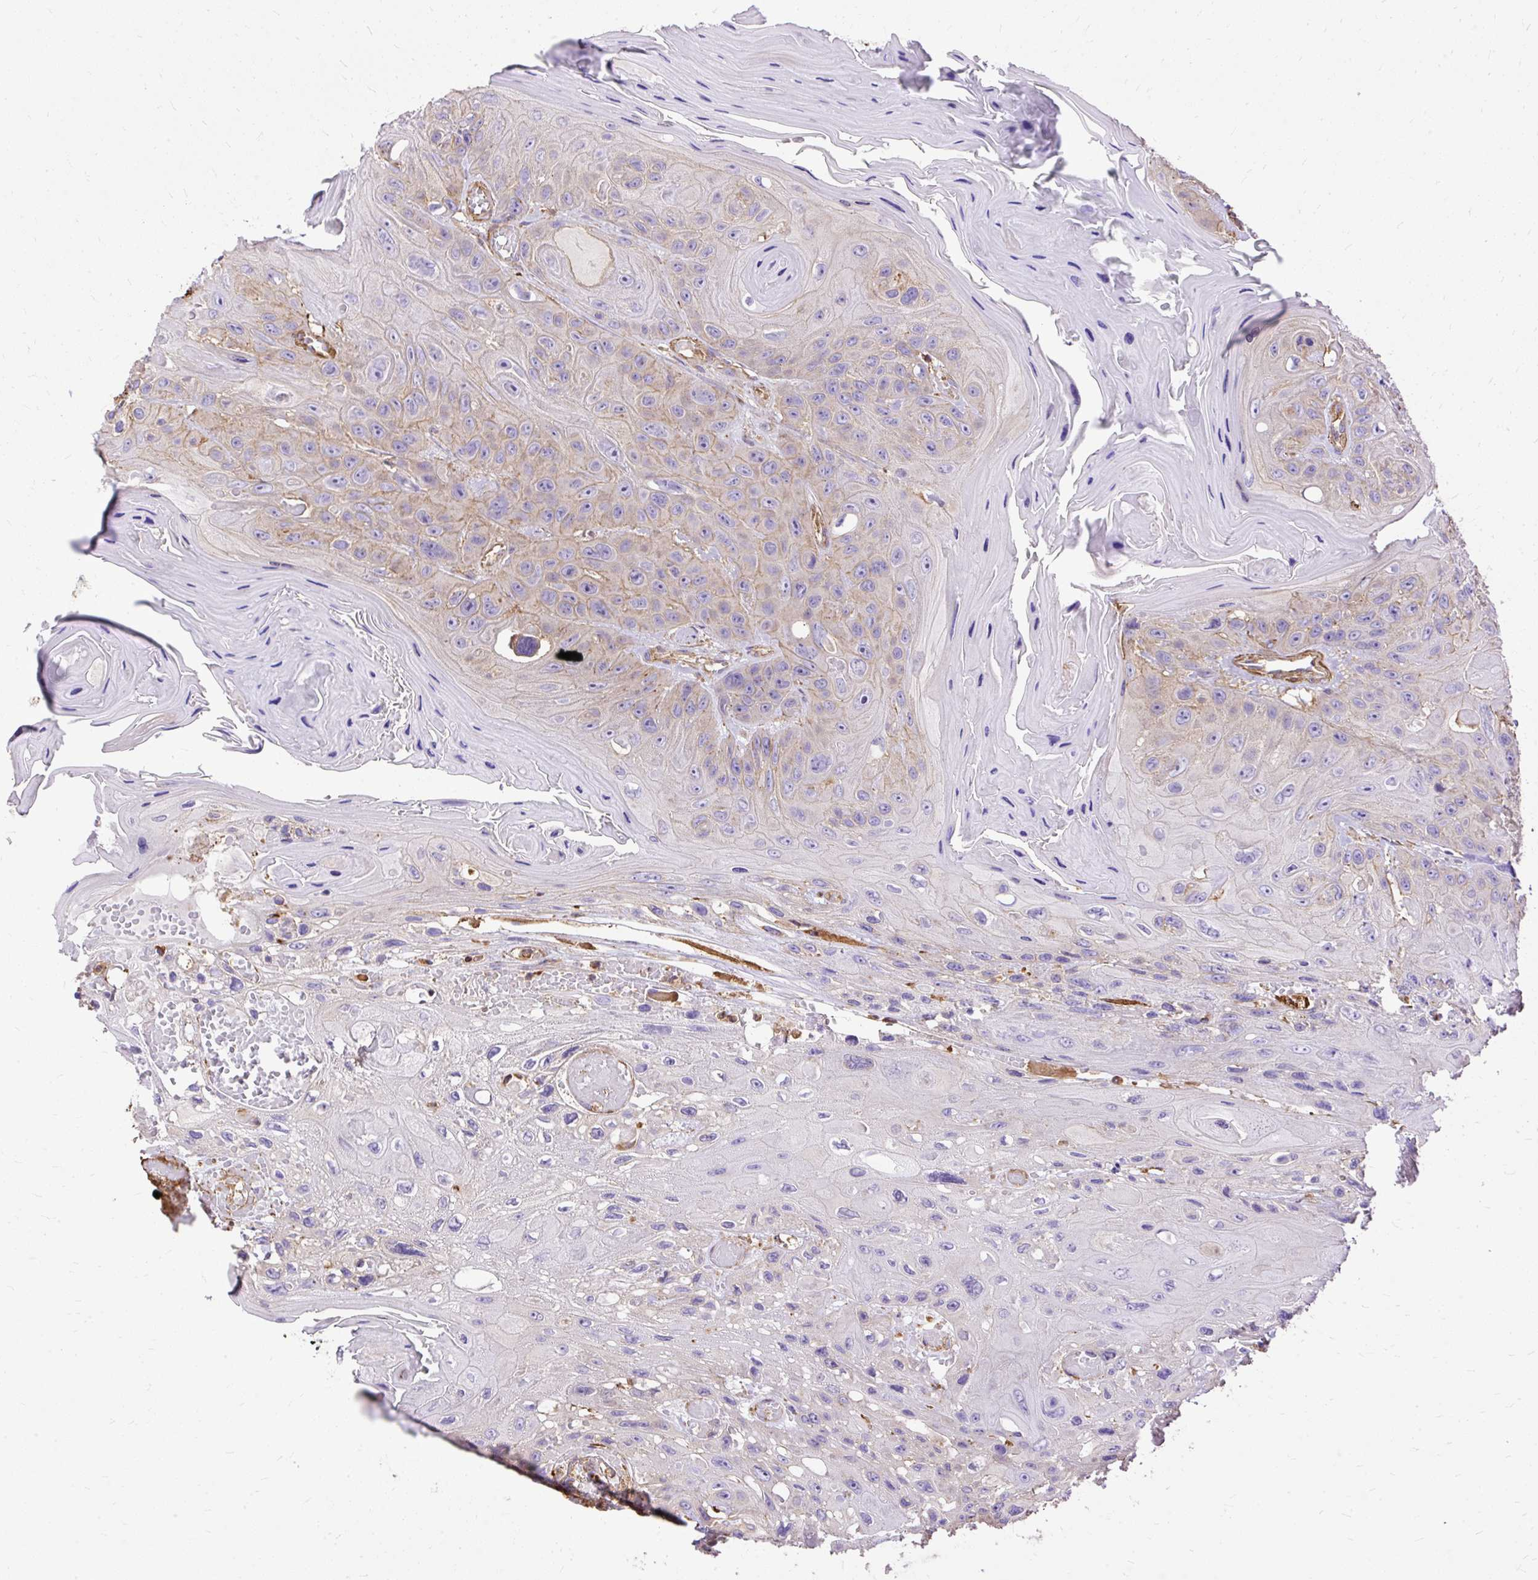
{"staining": {"intensity": "weak", "quantity": "25%-75%", "location": "cytoplasmic/membranous"}, "tissue": "head and neck cancer", "cell_type": "Tumor cells", "image_type": "cancer", "snomed": [{"axis": "morphology", "description": "Squamous cell carcinoma, NOS"}, {"axis": "topography", "description": "Head-Neck"}], "caption": "Immunohistochemical staining of head and neck squamous cell carcinoma exhibits weak cytoplasmic/membranous protein expression in approximately 25%-75% of tumor cells.", "gene": "KLHL11", "patient": {"sex": "female", "age": 59}}